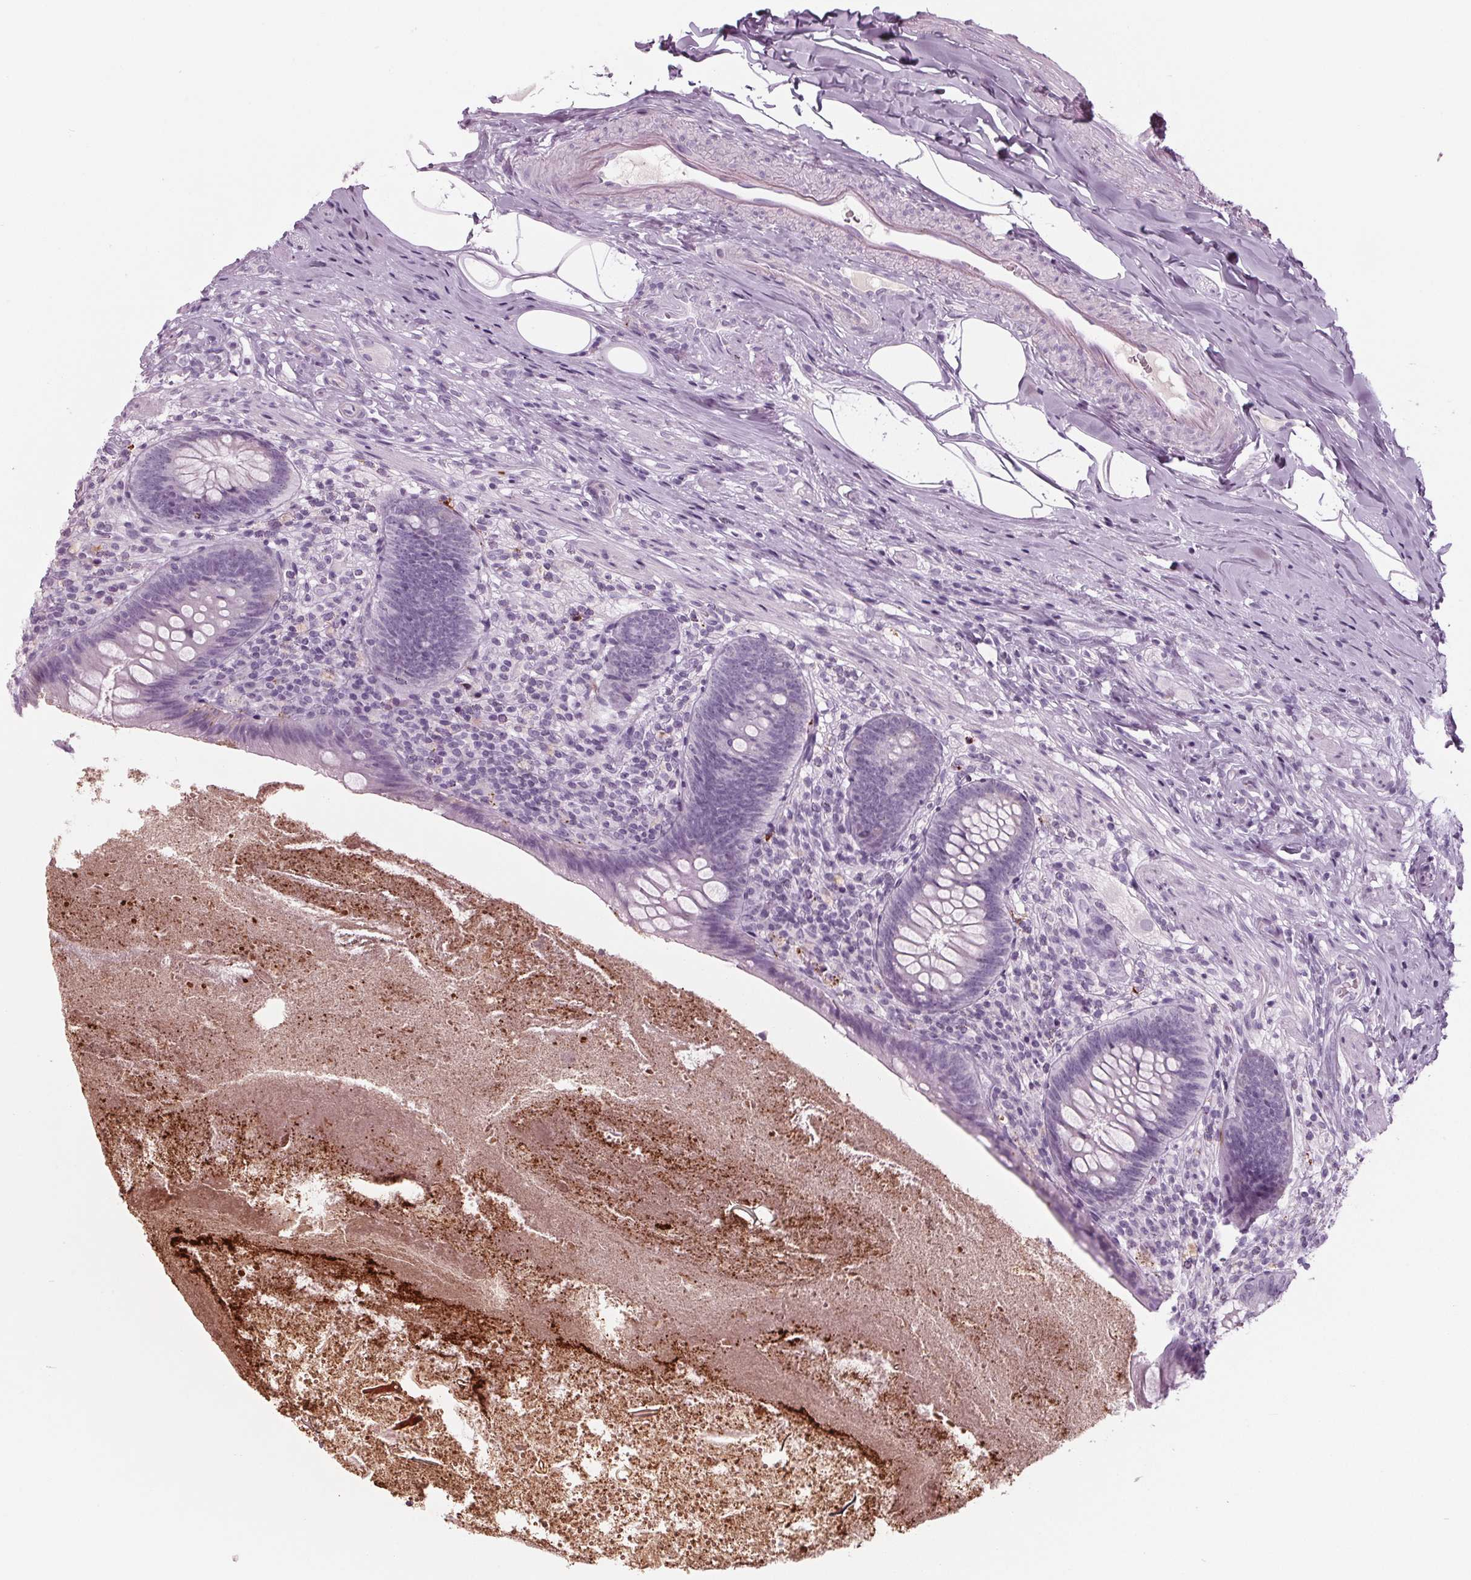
{"staining": {"intensity": "negative", "quantity": "none", "location": "none"}, "tissue": "appendix", "cell_type": "Glandular cells", "image_type": "normal", "snomed": [{"axis": "morphology", "description": "Normal tissue, NOS"}, {"axis": "topography", "description": "Appendix"}], "caption": "High power microscopy histopathology image of an IHC micrograph of benign appendix, revealing no significant expression in glandular cells.", "gene": "CYP3A43", "patient": {"sex": "male", "age": 47}}